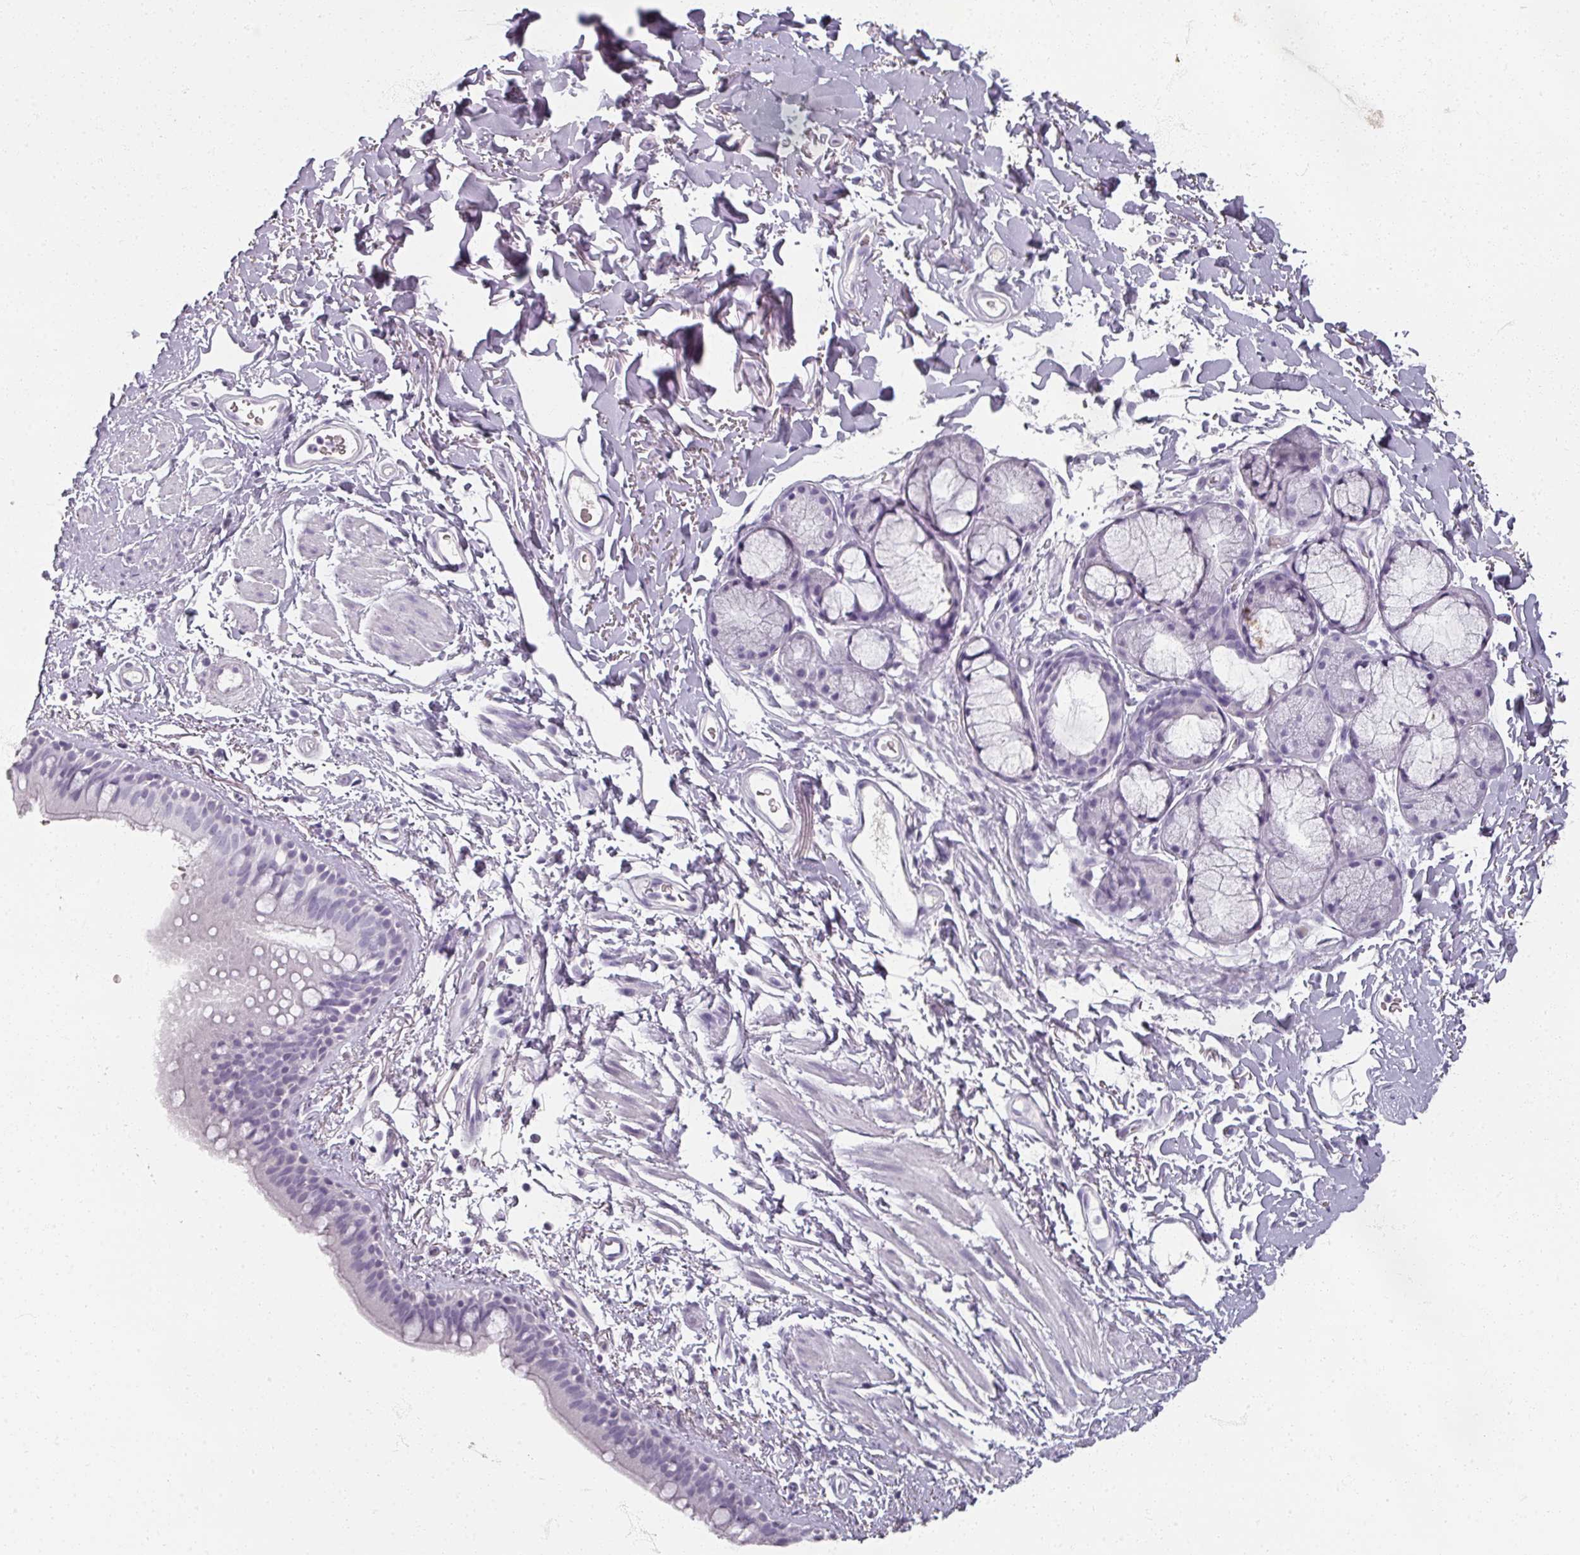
{"staining": {"intensity": "negative", "quantity": "none", "location": "none"}, "tissue": "bronchus", "cell_type": "Respiratory epithelial cells", "image_type": "normal", "snomed": [{"axis": "morphology", "description": "Normal tissue, NOS"}, {"axis": "morphology", "description": "Squamous cell carcinoma, NOS"}, {"axis": "topography", "description": "Bronchus"}, {"axis": "topography", "description": "Lung"}], "caption": "Respiratory epithelial cells show no significant staining in normal bronchus. (Brightfield microscopy of DAB IHC at high magnification).", "gene": "REG3A", "patient": {"sex": "female", "age": 70}}